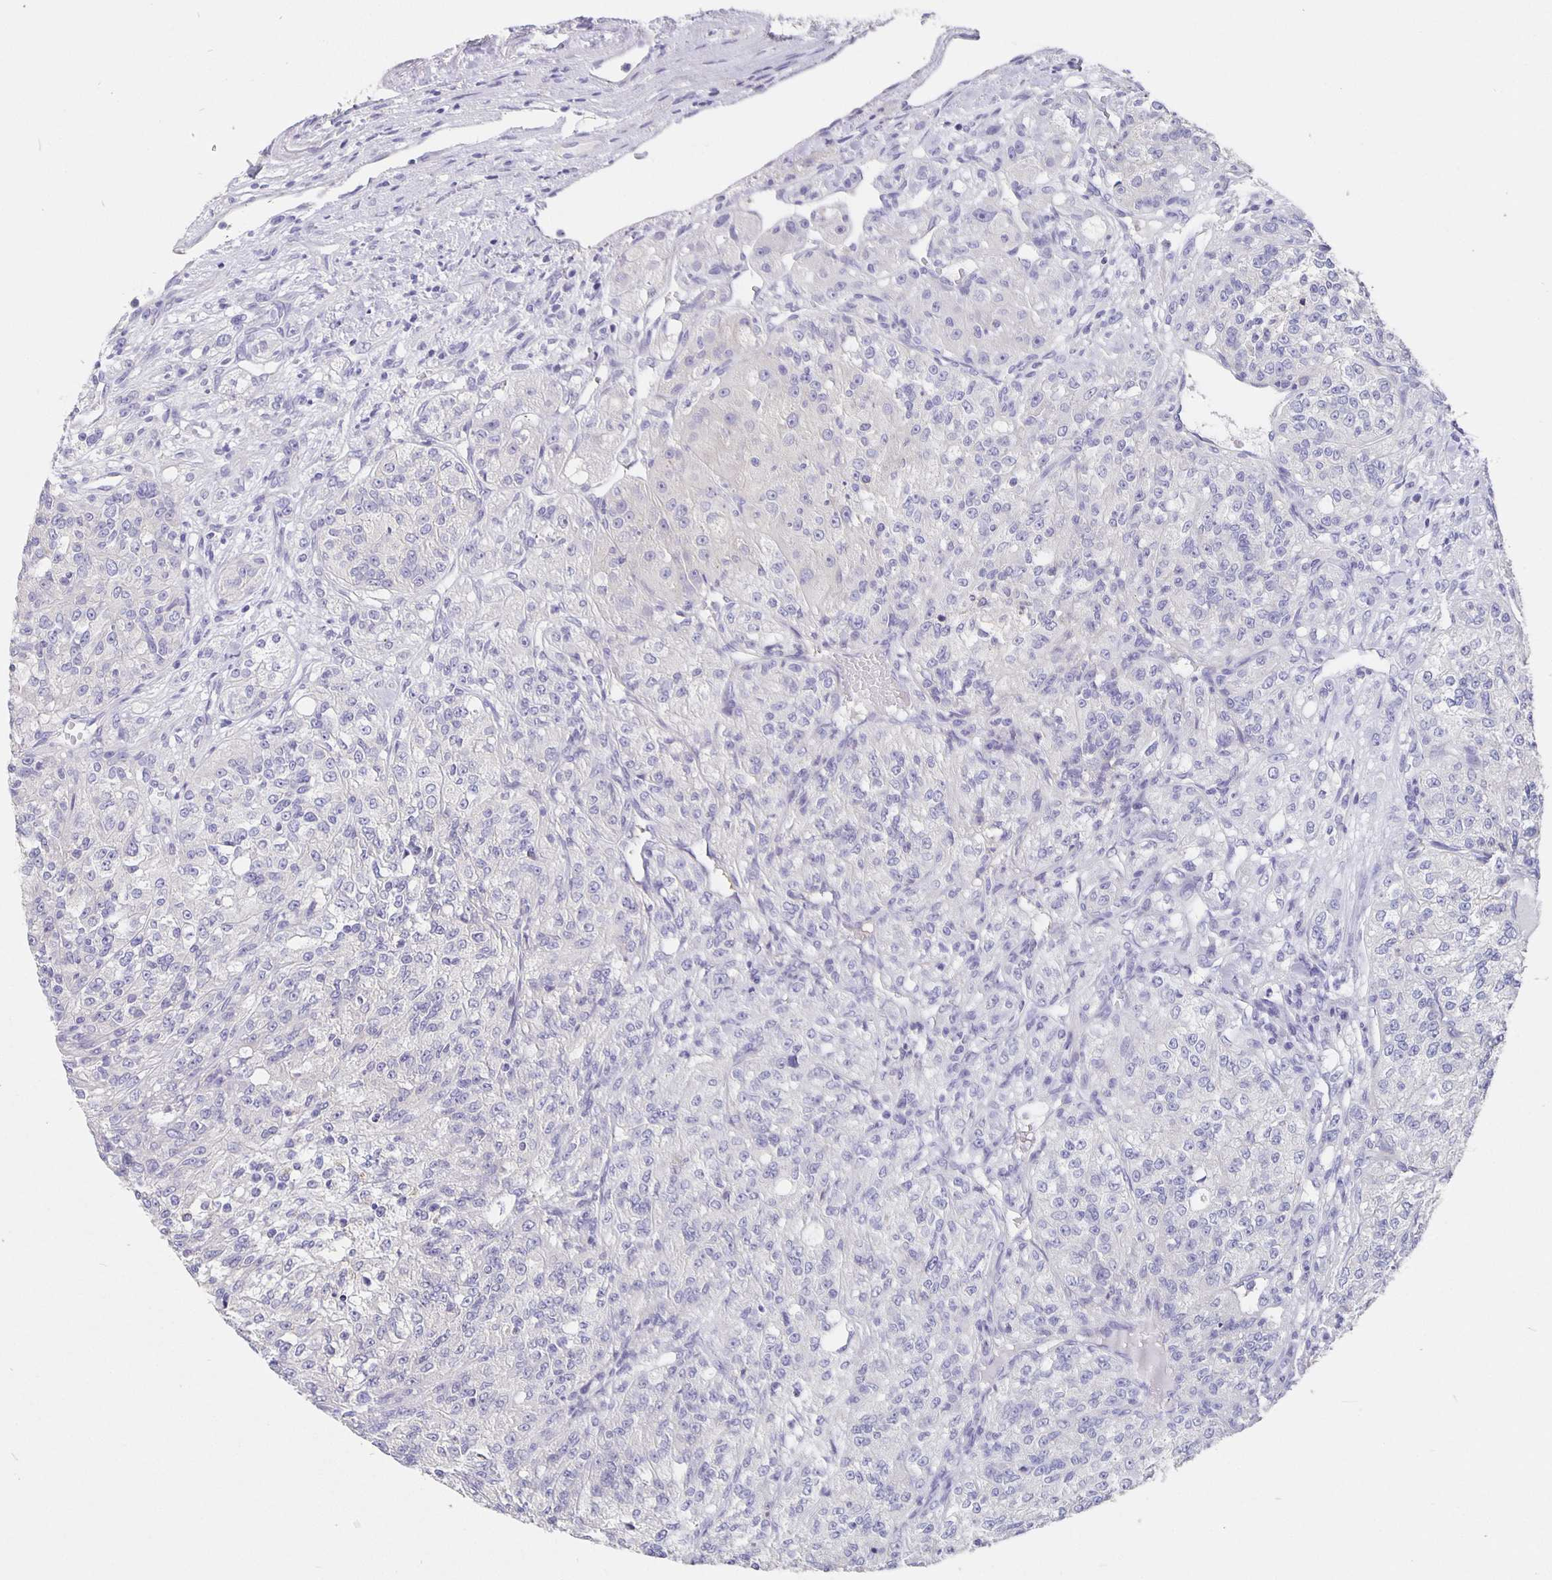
{"staining": {"intensity": "negative", "quantity": "none", "location": "none"}, "tissue": "renal cancer", "cell_type": "Tumor cells", "image_type": "cancer", "snomed": [{"axis": "morphology", "description": "Adenocarcinoma, NOS"}, {"axis": "topography", "description": "Kidney"}], "caption": "DAB immunohistochemical staining of human adenocarcinoma (renal) demonstrates no significant expression in tumor cells.", "gene": "CFAP74", "patient": {"sex": "female", "age": 63}}